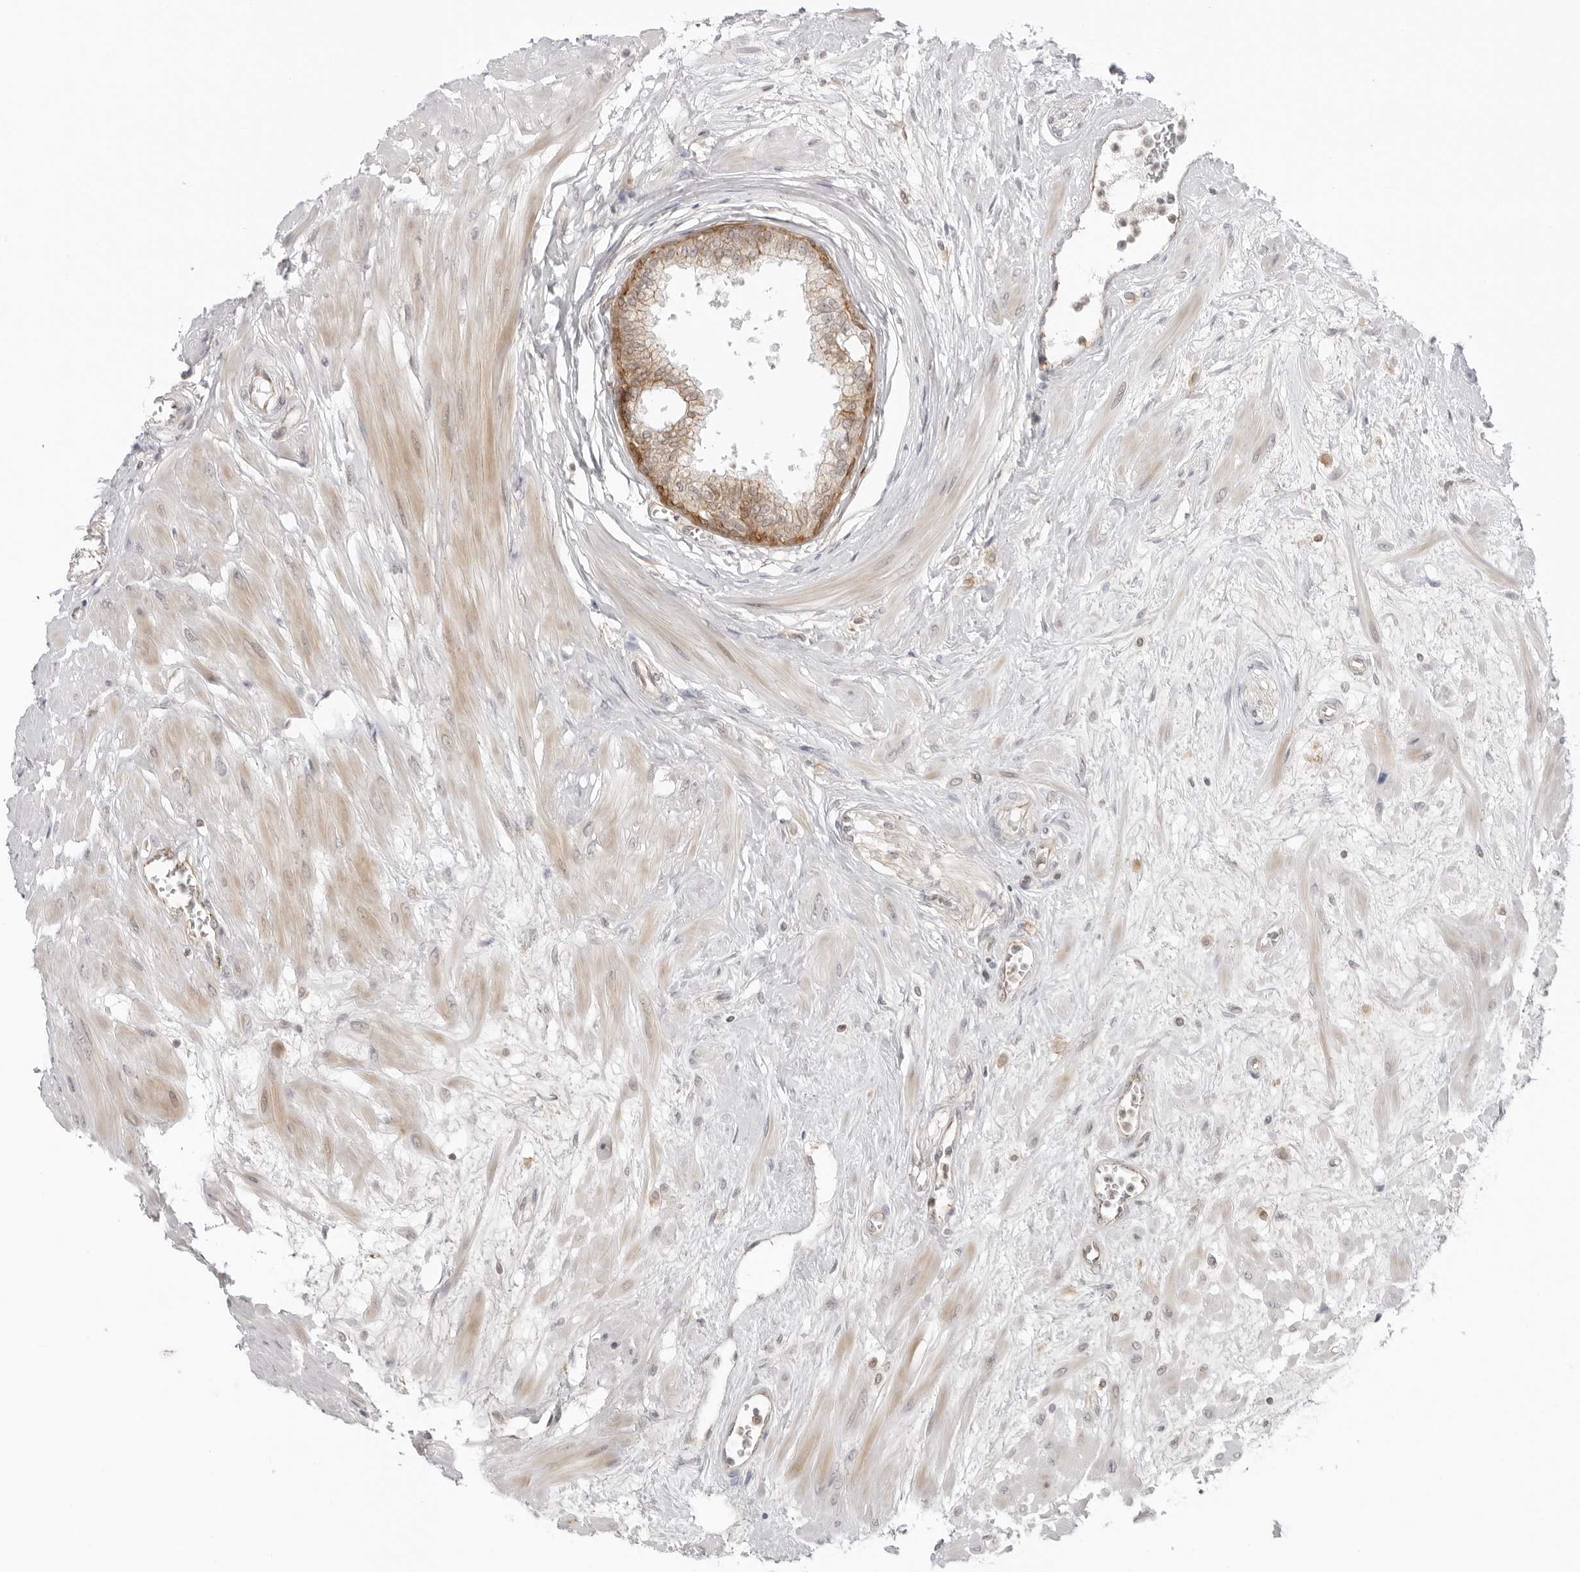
{"staining": {"intensity": "strong", "quantity": ">75%", "location": "cytoplasmic/membranous"}, "tissue": "seminal vesicle", "cell_type": "Glandular cells", "image_type": "normal", "snomed": [{"axis": "morphology", "description": "Normal tissue, NOS"}, {"axis": "topography", "description": "Prostate"}, {"axis": "topography", "description": "Seminal veicle"}], "caption": "DAB immunohistochemical staining of benign seminal vesicle reveals strong cytoplasmic/membranous protein expression in approximately >75% of glandular cells. (DAB (3,3'-diaminobenzidine) = brown stain, brightfield microscopy at high magnification).", "gene": "TRAPPC3", "patient": {"sex": "male", "age": 60}}